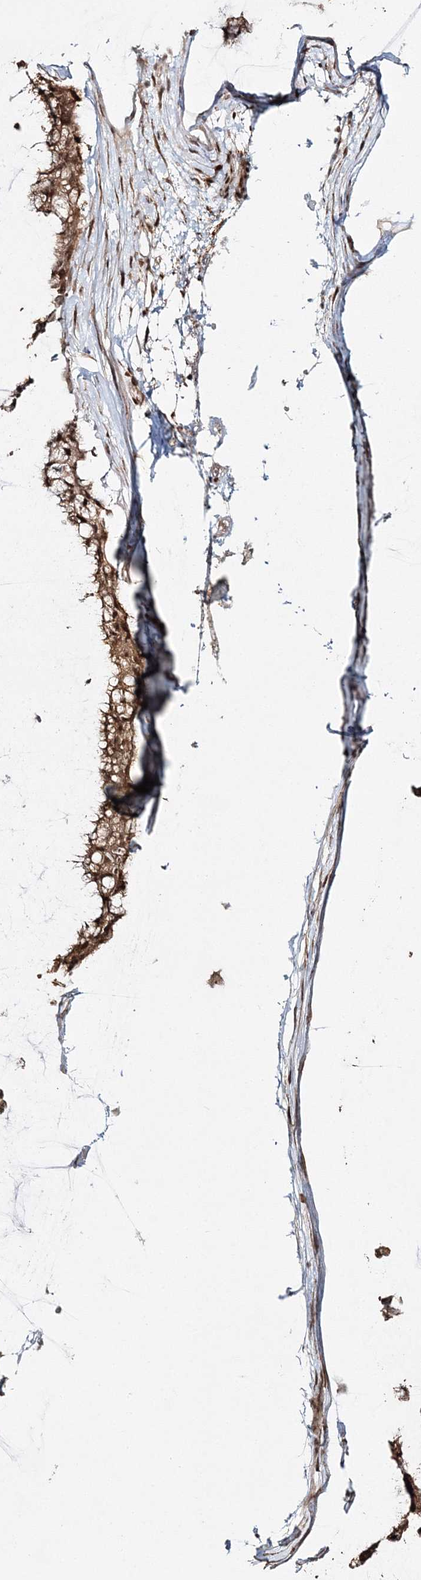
{"staining": {"intensity": "strong", "quantity": ">75%", "location": "cytoplasmic/membranous,nuclear"}, "tissue": "ovarian cancer", "cell_type": "Tumor cells", "image_type": "cancer", "snomed": [{"axis": "morphology", "description": "Cystadenocarcinoma, mucinous, NOS"}, {"axis": "topography", "description": "Ovary"}], "caption": "Strong cytoplasmic/membranous and nuclear expression for a protein is seen in about >75% of tumor cells of ovarian mucinous cystadenocarcinoma using IHC.", "gene": "QRICH1", "patient": {"sex": "female", "age": 39}}